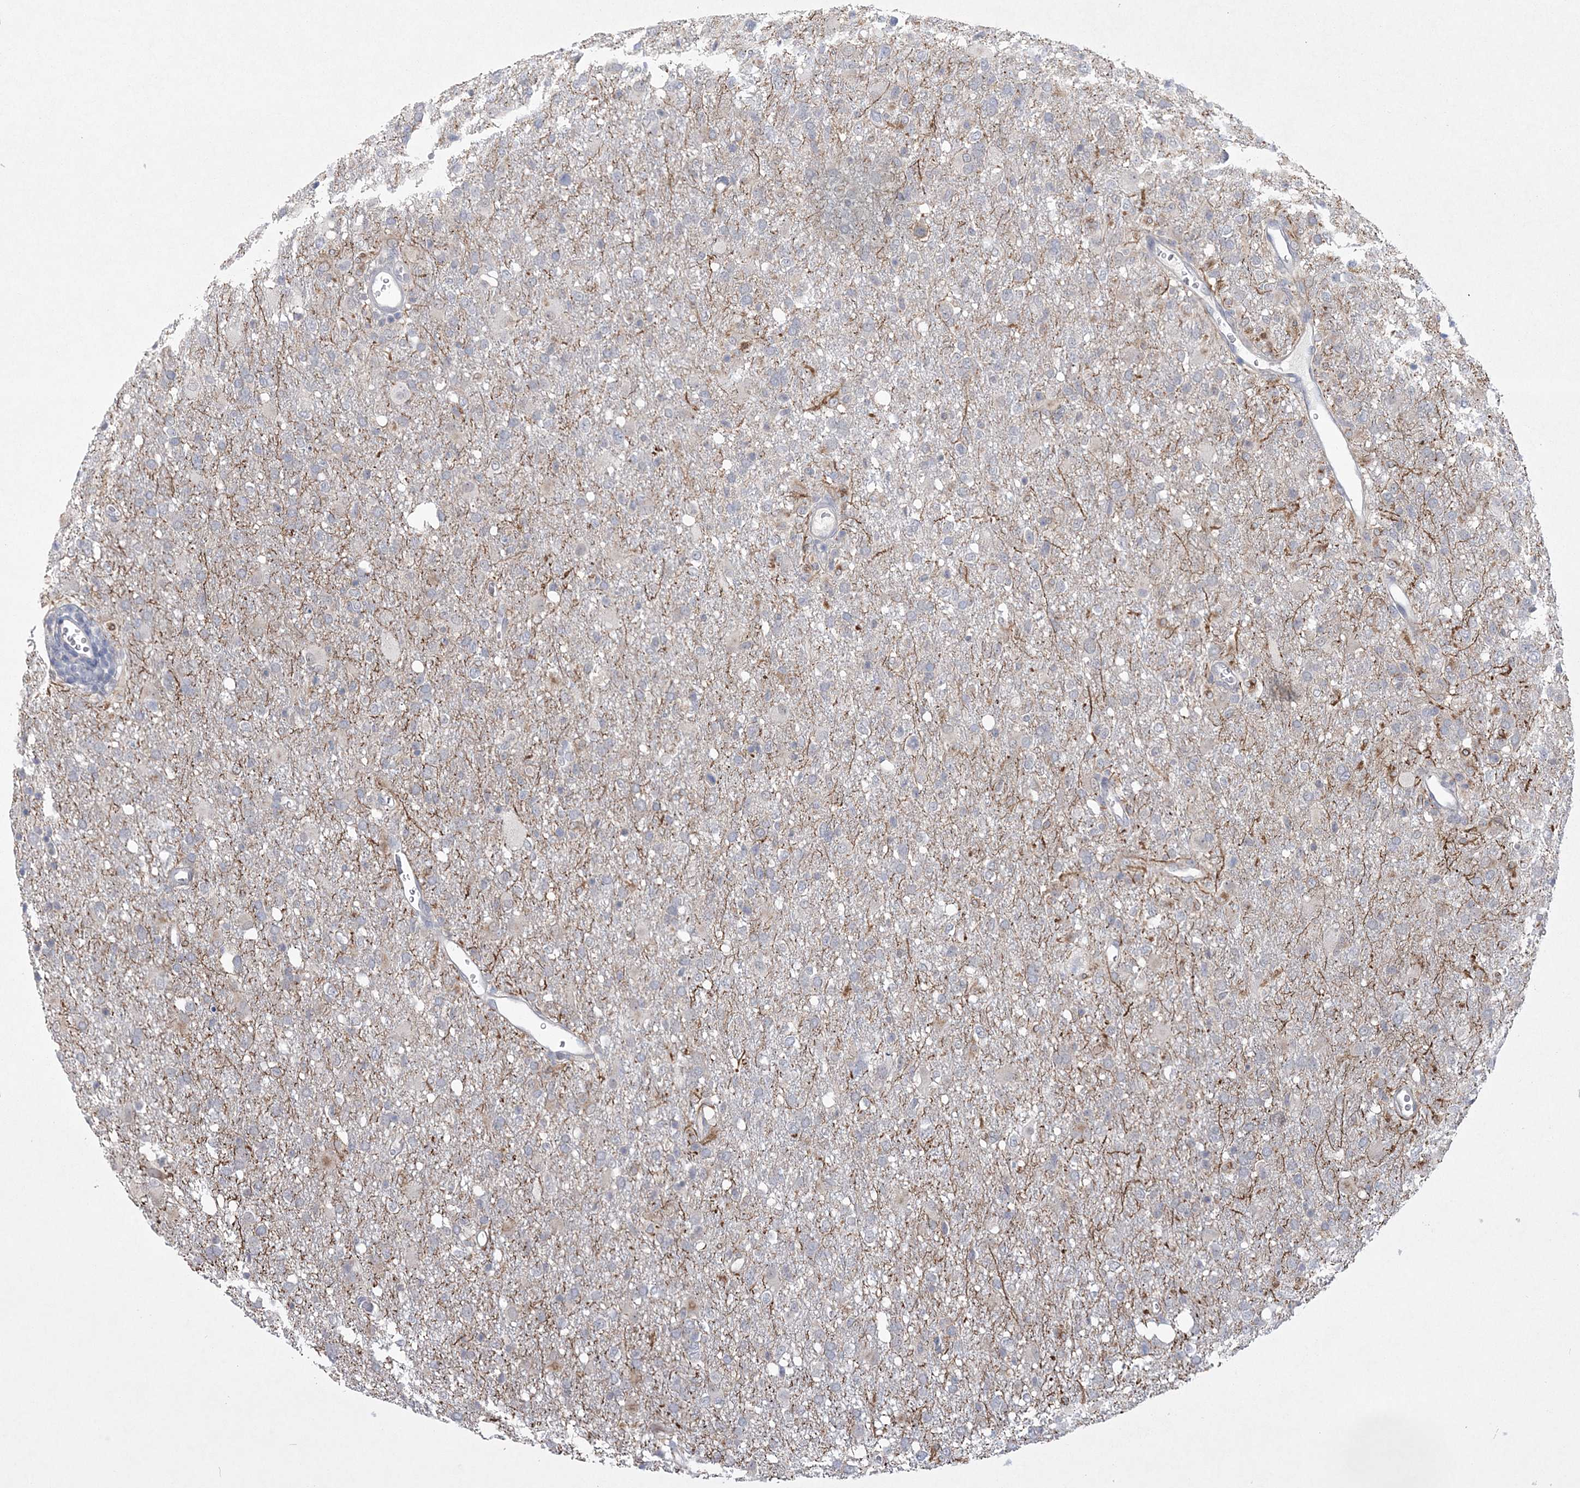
{"staining": {"intensity": "negative", "quantity": "none", "location": "none"}, "tissue": "glioma", "cell_type": "Tumor cells", "image_type": "cancer", "snomed": [{"axis": "morphology", "description": "Glioma, malignant, High grade"}, {"axis": "topography", "description": "Brain"}], "caption": "IHC micrograph of glioma stained for a protein (brown), which demonstrates no expression in tumor cells.", "gene": "DPCD", "patient": {"sex": "female", "age": 57}}